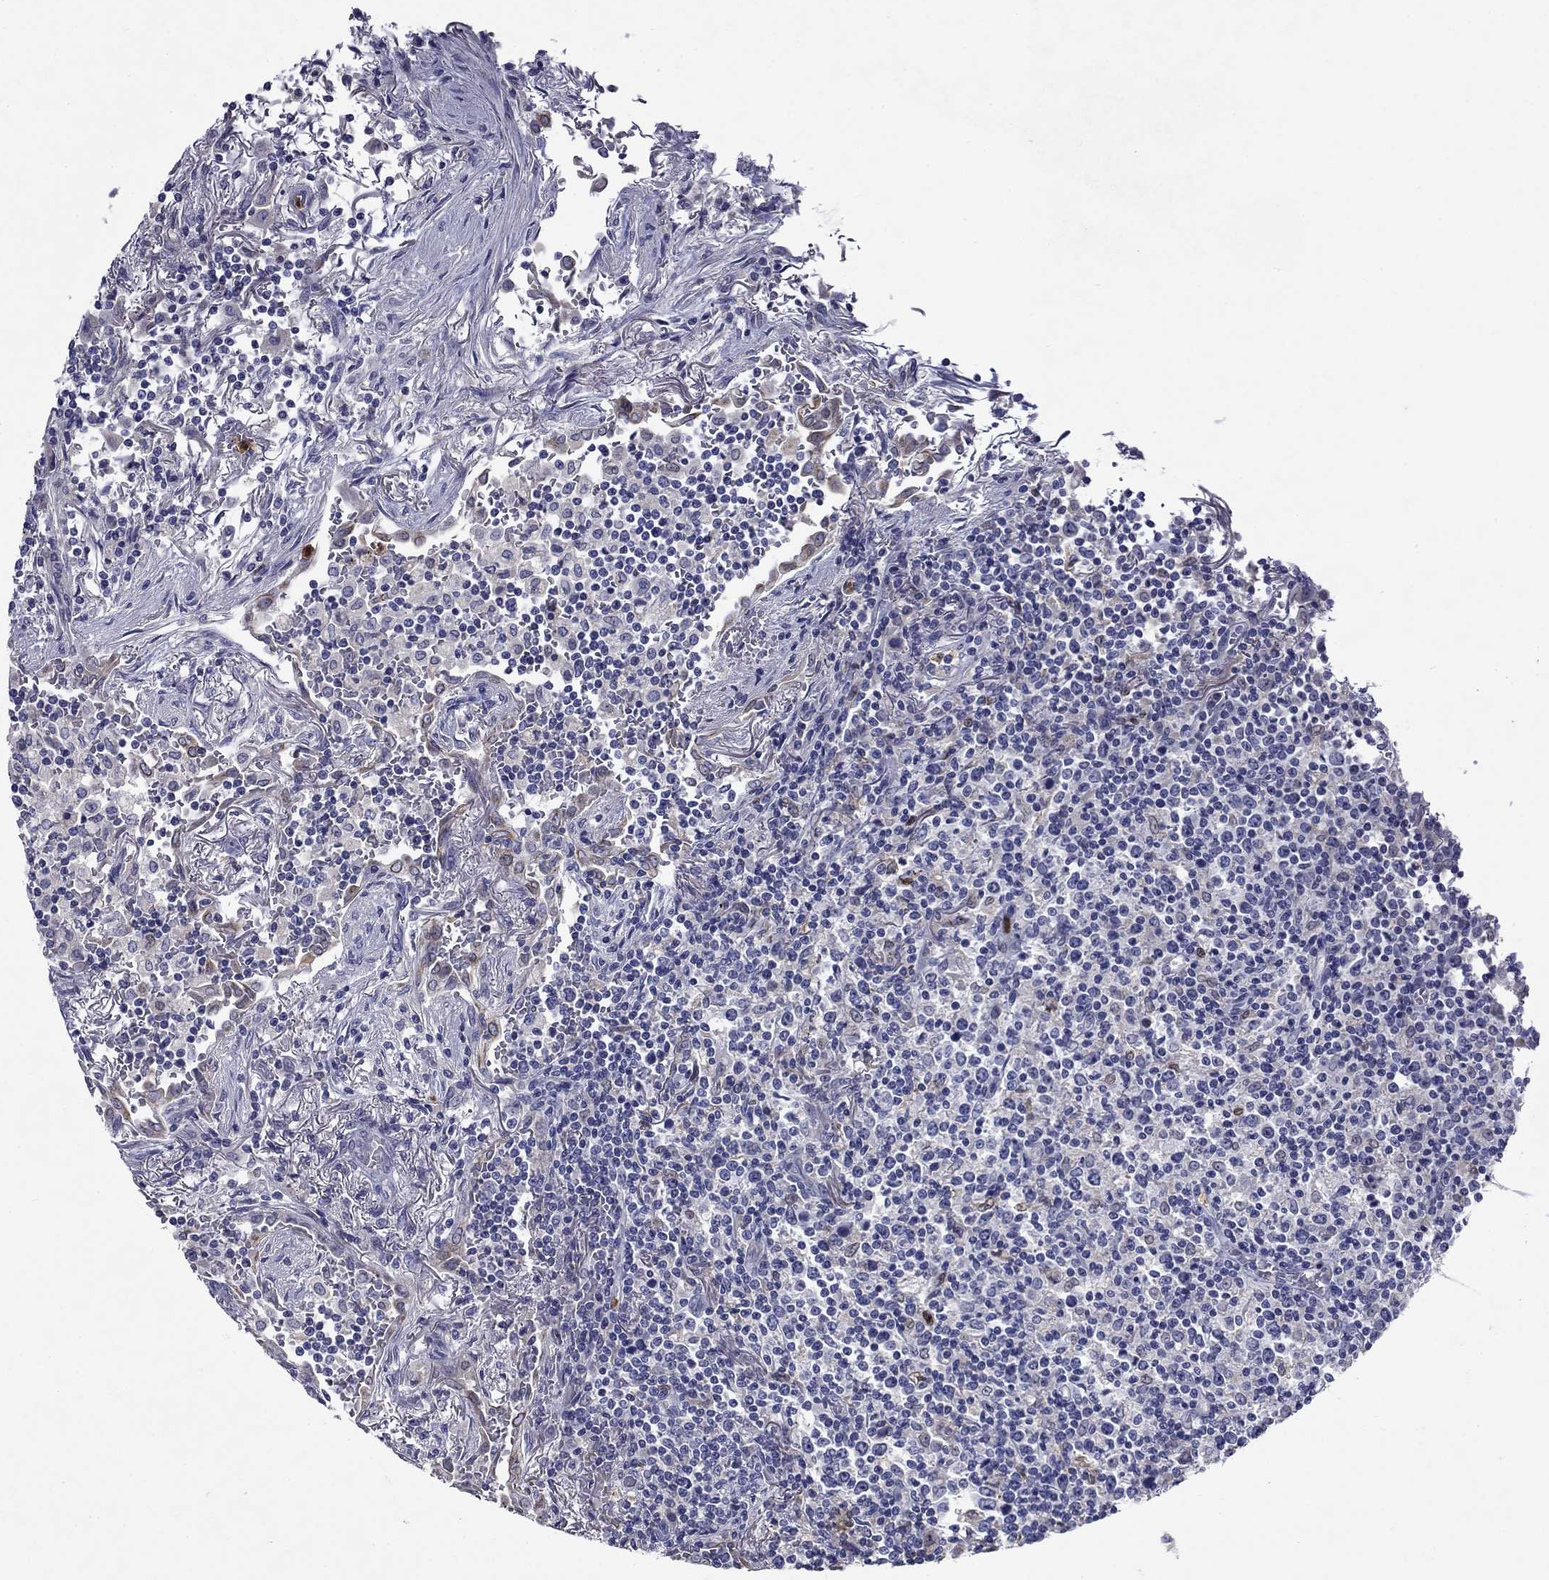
{"staining": {"intensity": "negative", "quantity": "none", "location": "none"}, "tissue": "lymphoma", "cell_type": "Tumor cells", "image_type": "cancer", "snomed": [{"axis": "morphology", "description": "Malignant lymphoma, non-Hodgkin's type, High grade"}, {"axis": "topography", "description": "Lung"}], "caption": "Tumor cells show no significant staining in lymphoma.", "gene": "IRF5", "patient": {"sex": "male", "age": 79}}